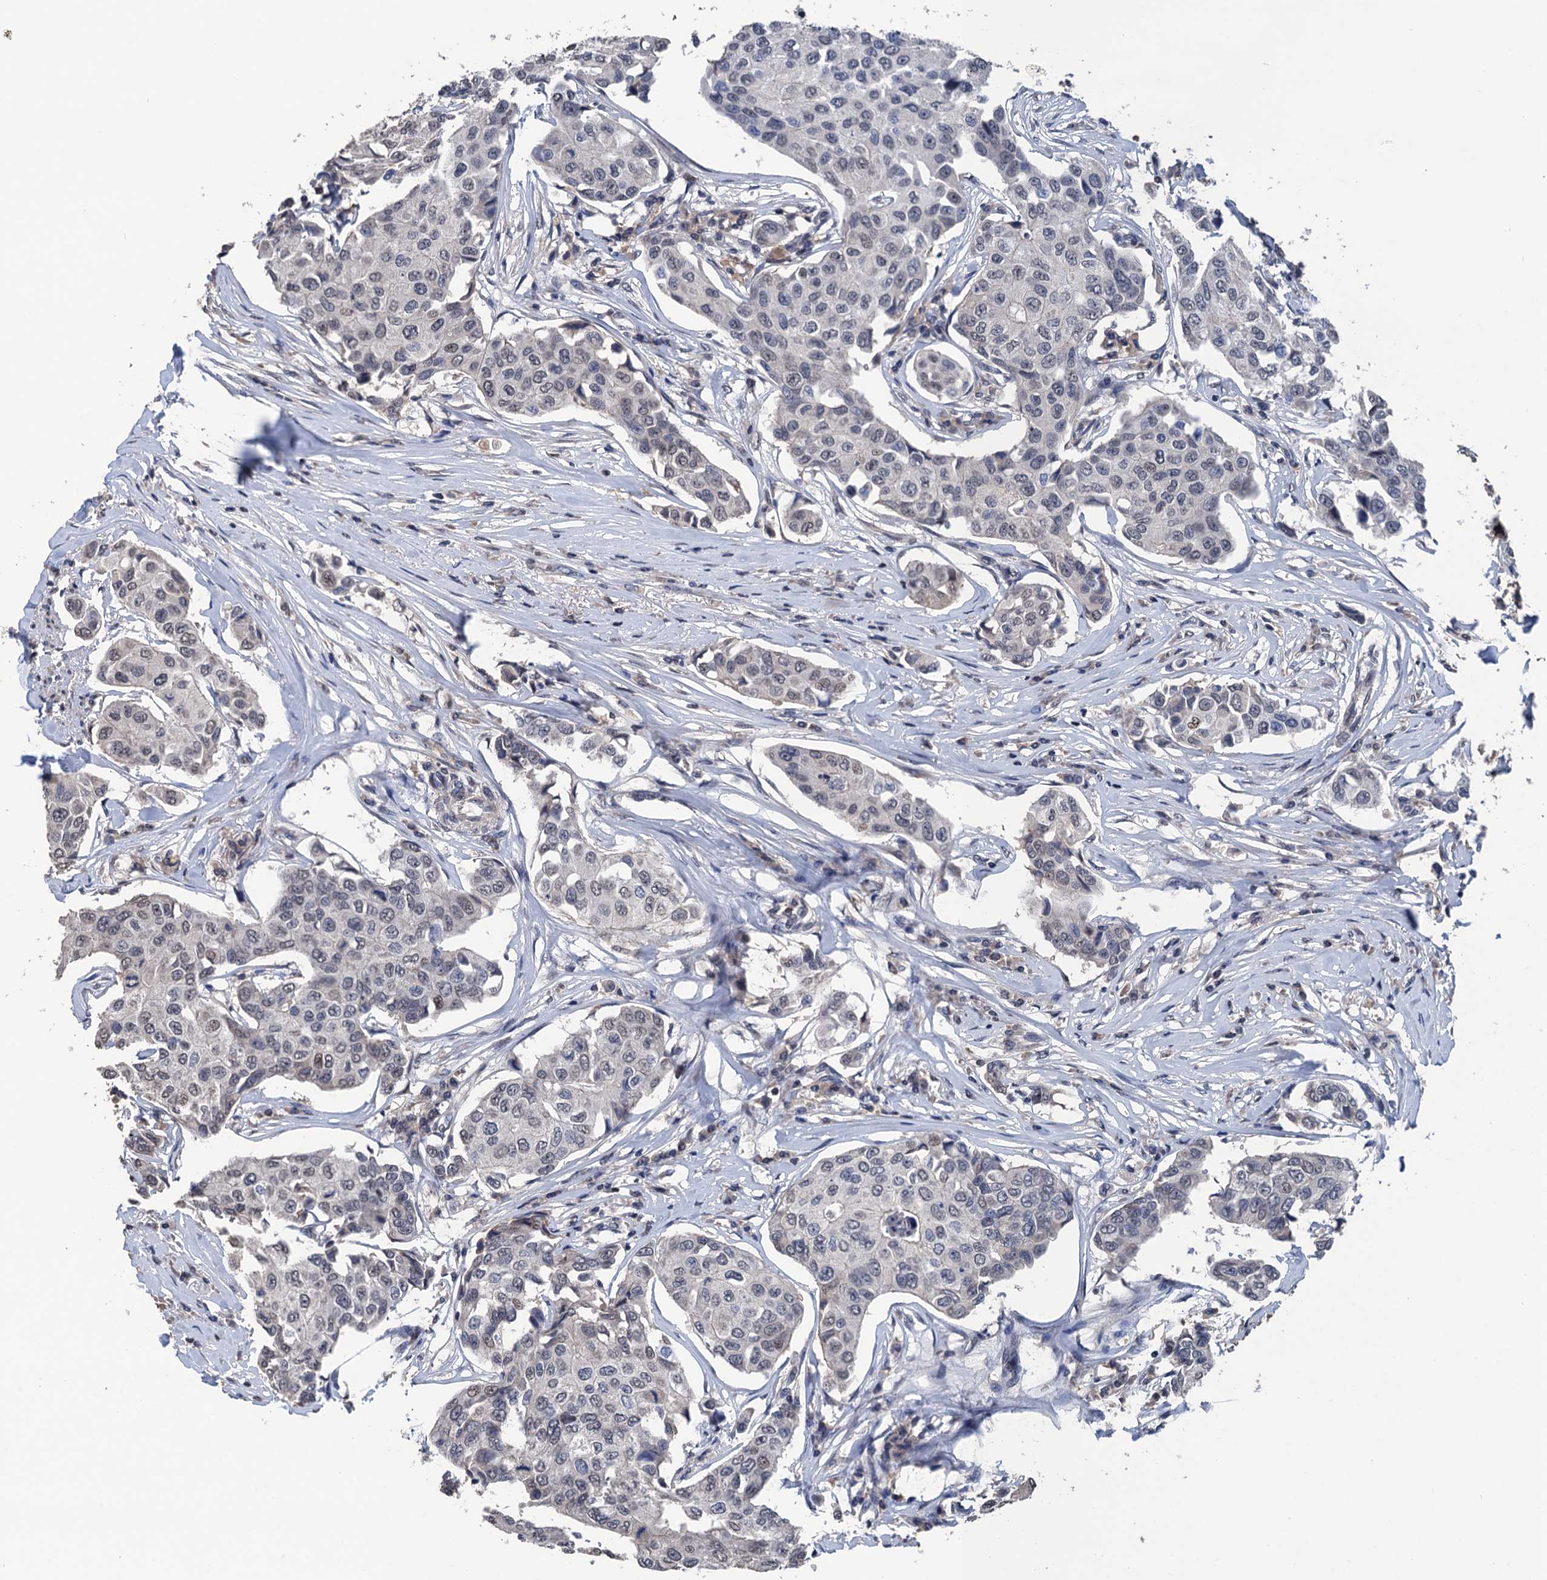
{"staining": {"intensity": "negative", "quantity": "none", "location": "none"}, "tissue": "breast cancer", "cell_type": "Tumor cells", "image_type": "cancer", "snomed": [{"axis": "morphology", "description": "Duct carcinoma"}, {"axis": "topography", "description": "Breast"}], "caption": "A high-resolution histopathology image shows IHC staining of infiltrating ductal carcinoma (breast), which reveals no significant expression in tumor cells.", "gene": "ART5", "patient": {"sex": "female", "age": 80}}